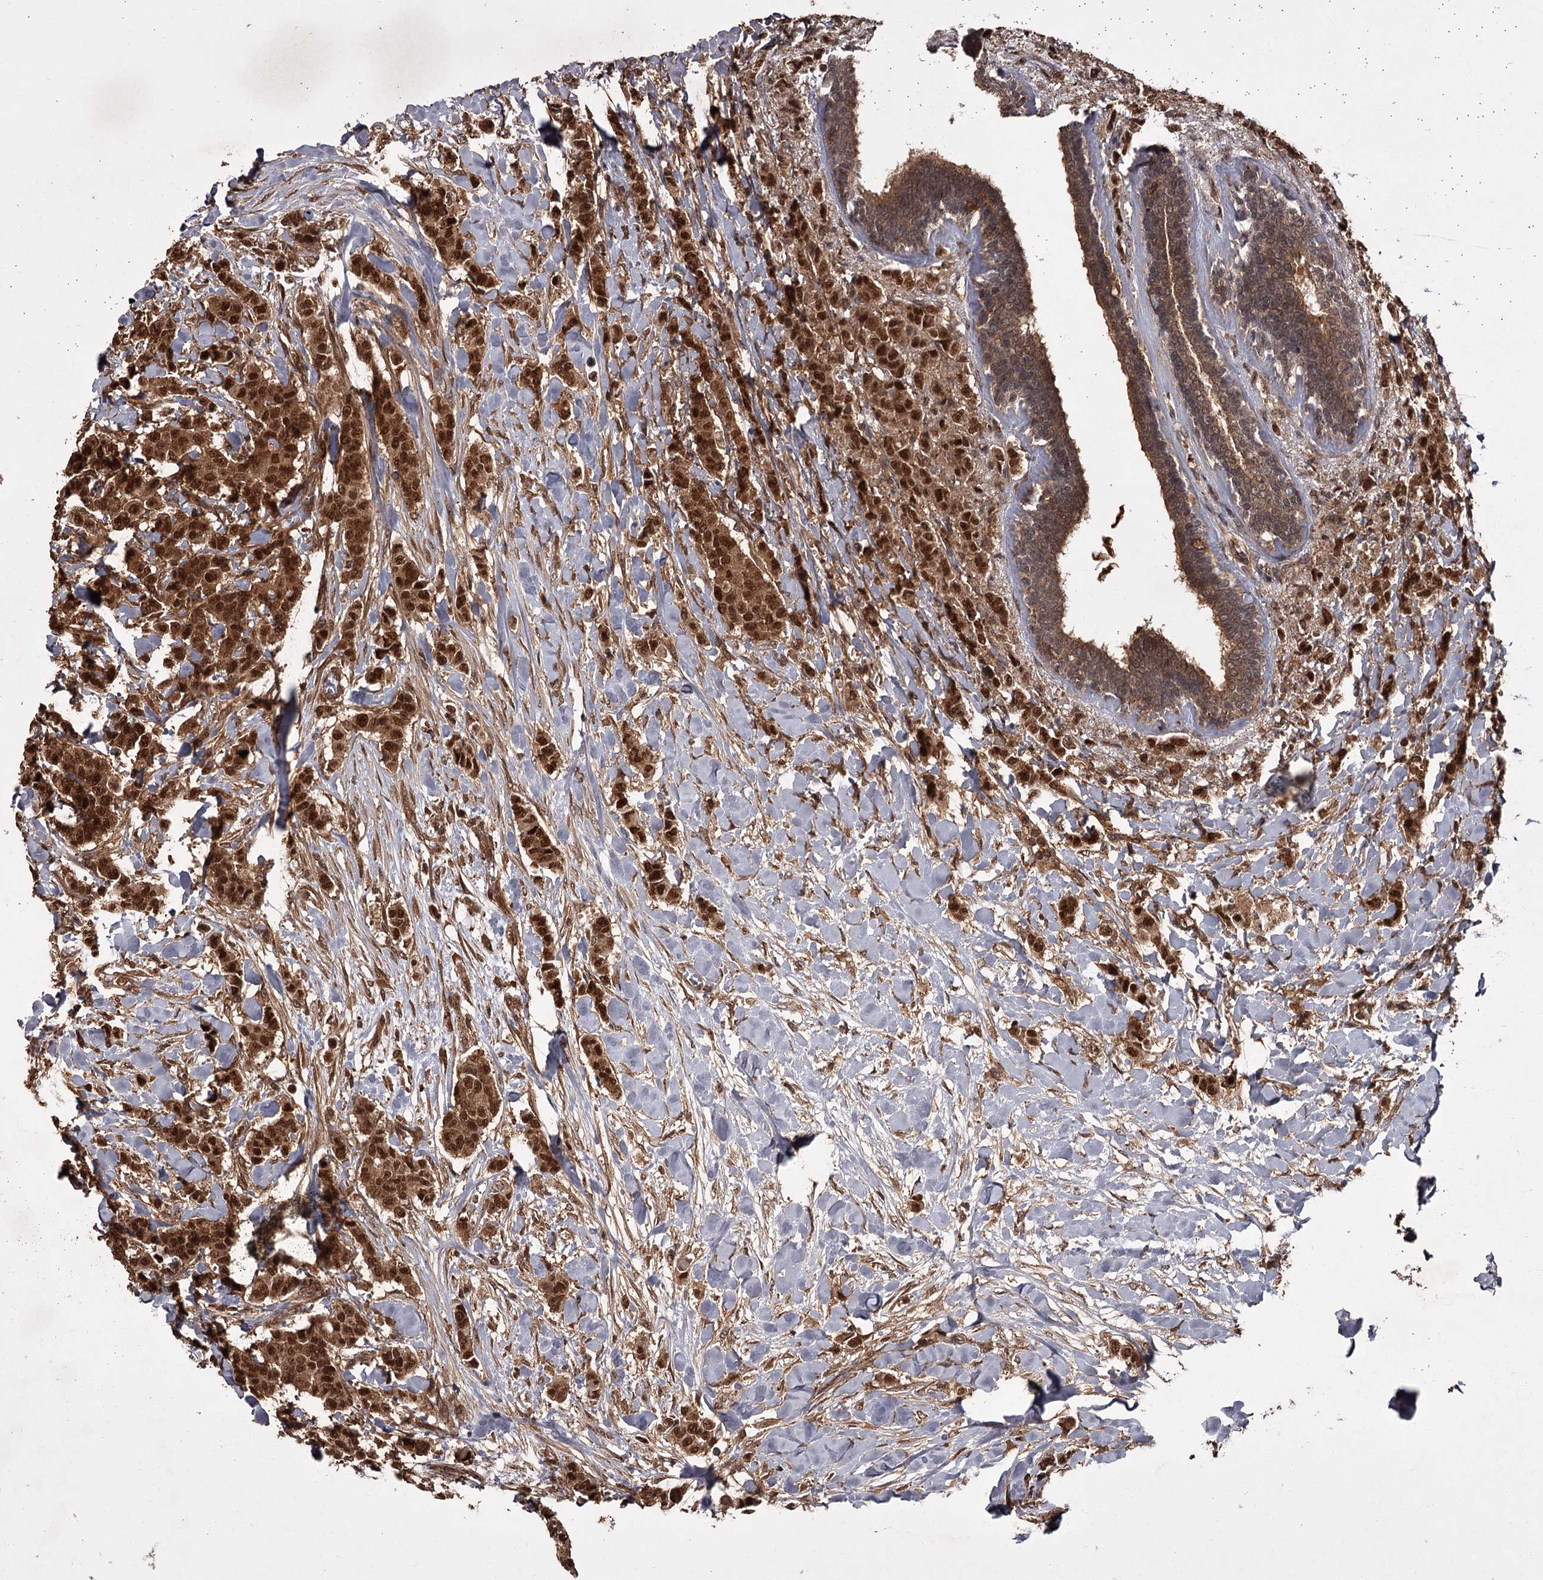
{"staining": {"intensity": "moderate", "quantity": ">75%", "location": "cytoplasmic/membranous,nuclear"}, "tissue": "breast cancer", "cell_type": "Tumor cells", "image_type": "cancer", "snomed": [{"axis": "morphology", "description": "Duct carcinoma"}, {"axis": "topography", "description": "Breast"}], "caption": "Immunohistochemistry (DAB (3,3'-diaminobenzidine)) staining of invasive ductal carcinoma (breast) shows moderate cytoplasmic/membranous and nuclear protein expression in about >75% of tumor cells.", "gene": "TBC1D23", "patient": {"sex": "female", "age": 40}}